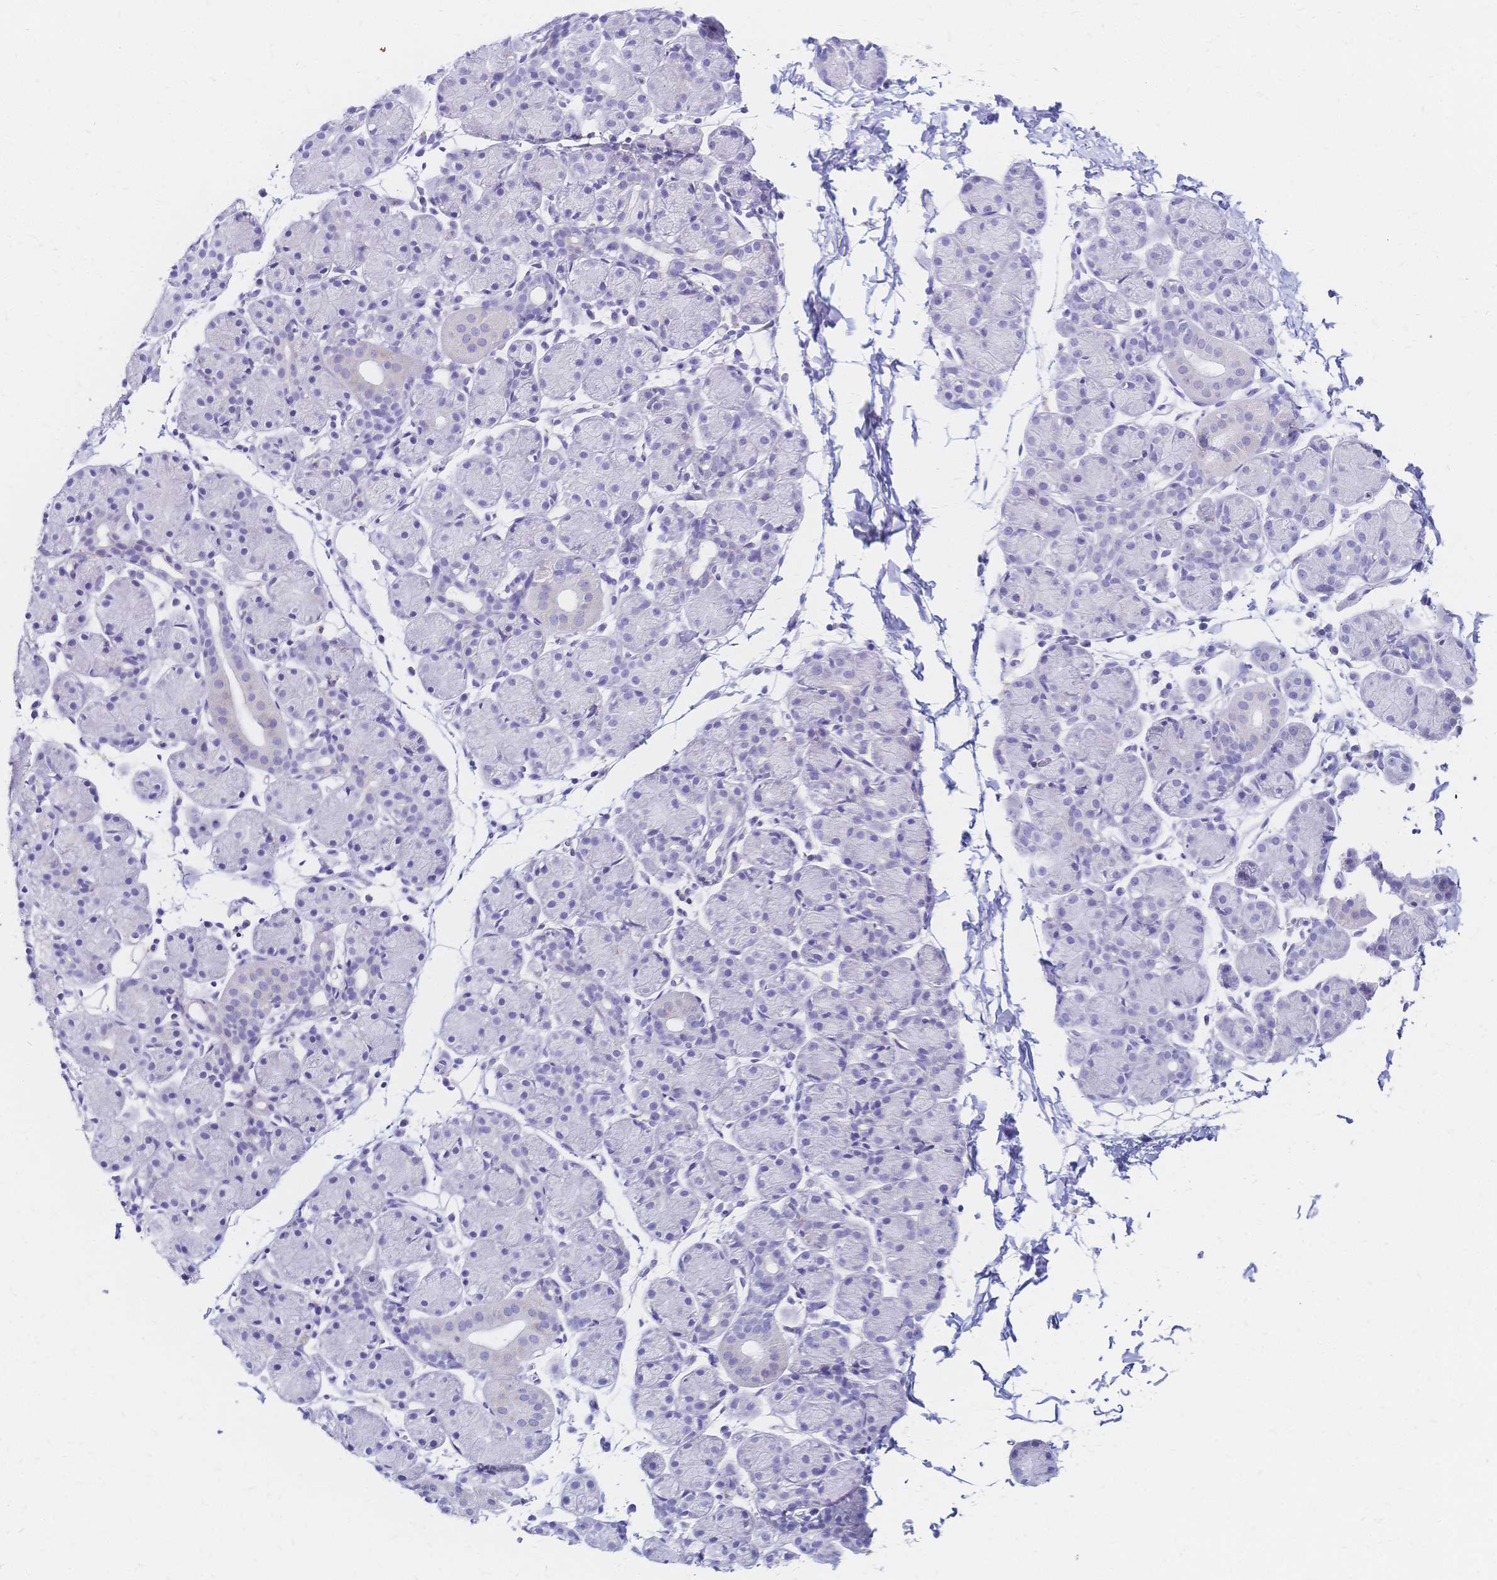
{"staining": {"intensity": "negative", "quantity": "none", "location": "none"}, "tissue": "salivary gland", "cell_type": "Glandular cells", "image_type": "normal", "snomed": [{"axis": "morphology", "description": "Normal tissue, NOS"}, {"axis": "morphology", "description": "Inflammation, NOS"}, {"axis": "topography", "description": "Lymph node"}, {"axis": "topography", "description": "Salivary gland"}], "caption": "Immunohistochemistry (IHC) of unremarkable human salivary gland demonstrates no staining in glandular cells. (Stains: DAB immunohistochemistry with hematoxylin counter stain, Microscopy: brightfield microscopy at high magnification).", "gene": "SLC5A1", "patient": {"sex": "male", "age": 3}}